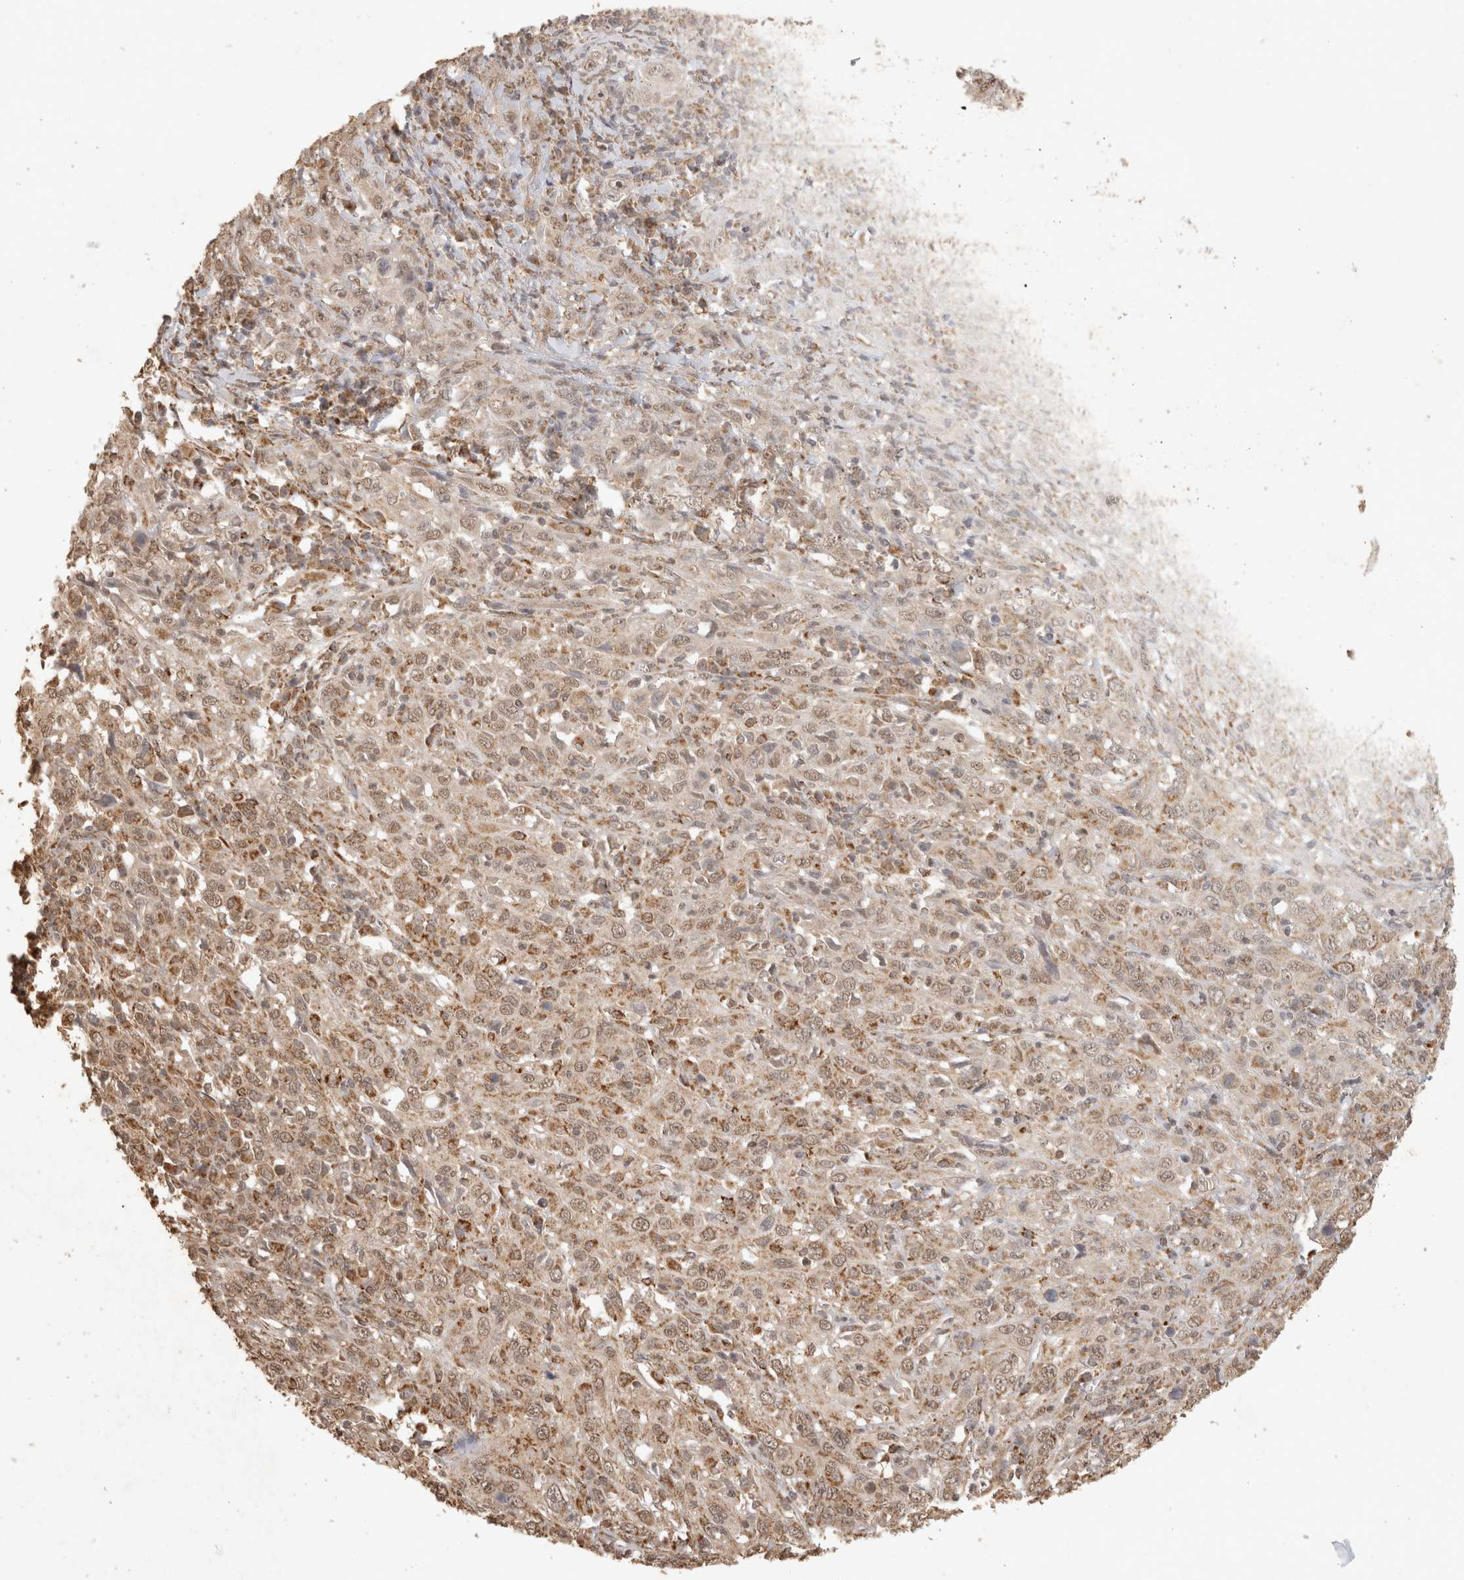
{"staining": {"intensity": "weak", "quantity": ">75%", "location": "cytoplasmic/membranous,nuclear"}, "tissue": "cervical cancer", "cell_type": "Tumor cells", "image_type": "cancer", "snomed": [{"axis": "morphology", "description": "Squamous cell carcinoma, NOS"}, {"axis": "topography", "description": "Cervix"}], "caption": "IHC image of neoplastic tissue: human cervical squamous cell carcinoma stained using immunohistochemistry exhibits low levels of weak protein expression localized specifically in the cytoplasmic/membranous and nuclear of tumor cells, appearing as a cytoplasmic/membranous and nuclear brown color.", "gene": "BNIP3L", "patient": {"sex": "female", "age": 46}}